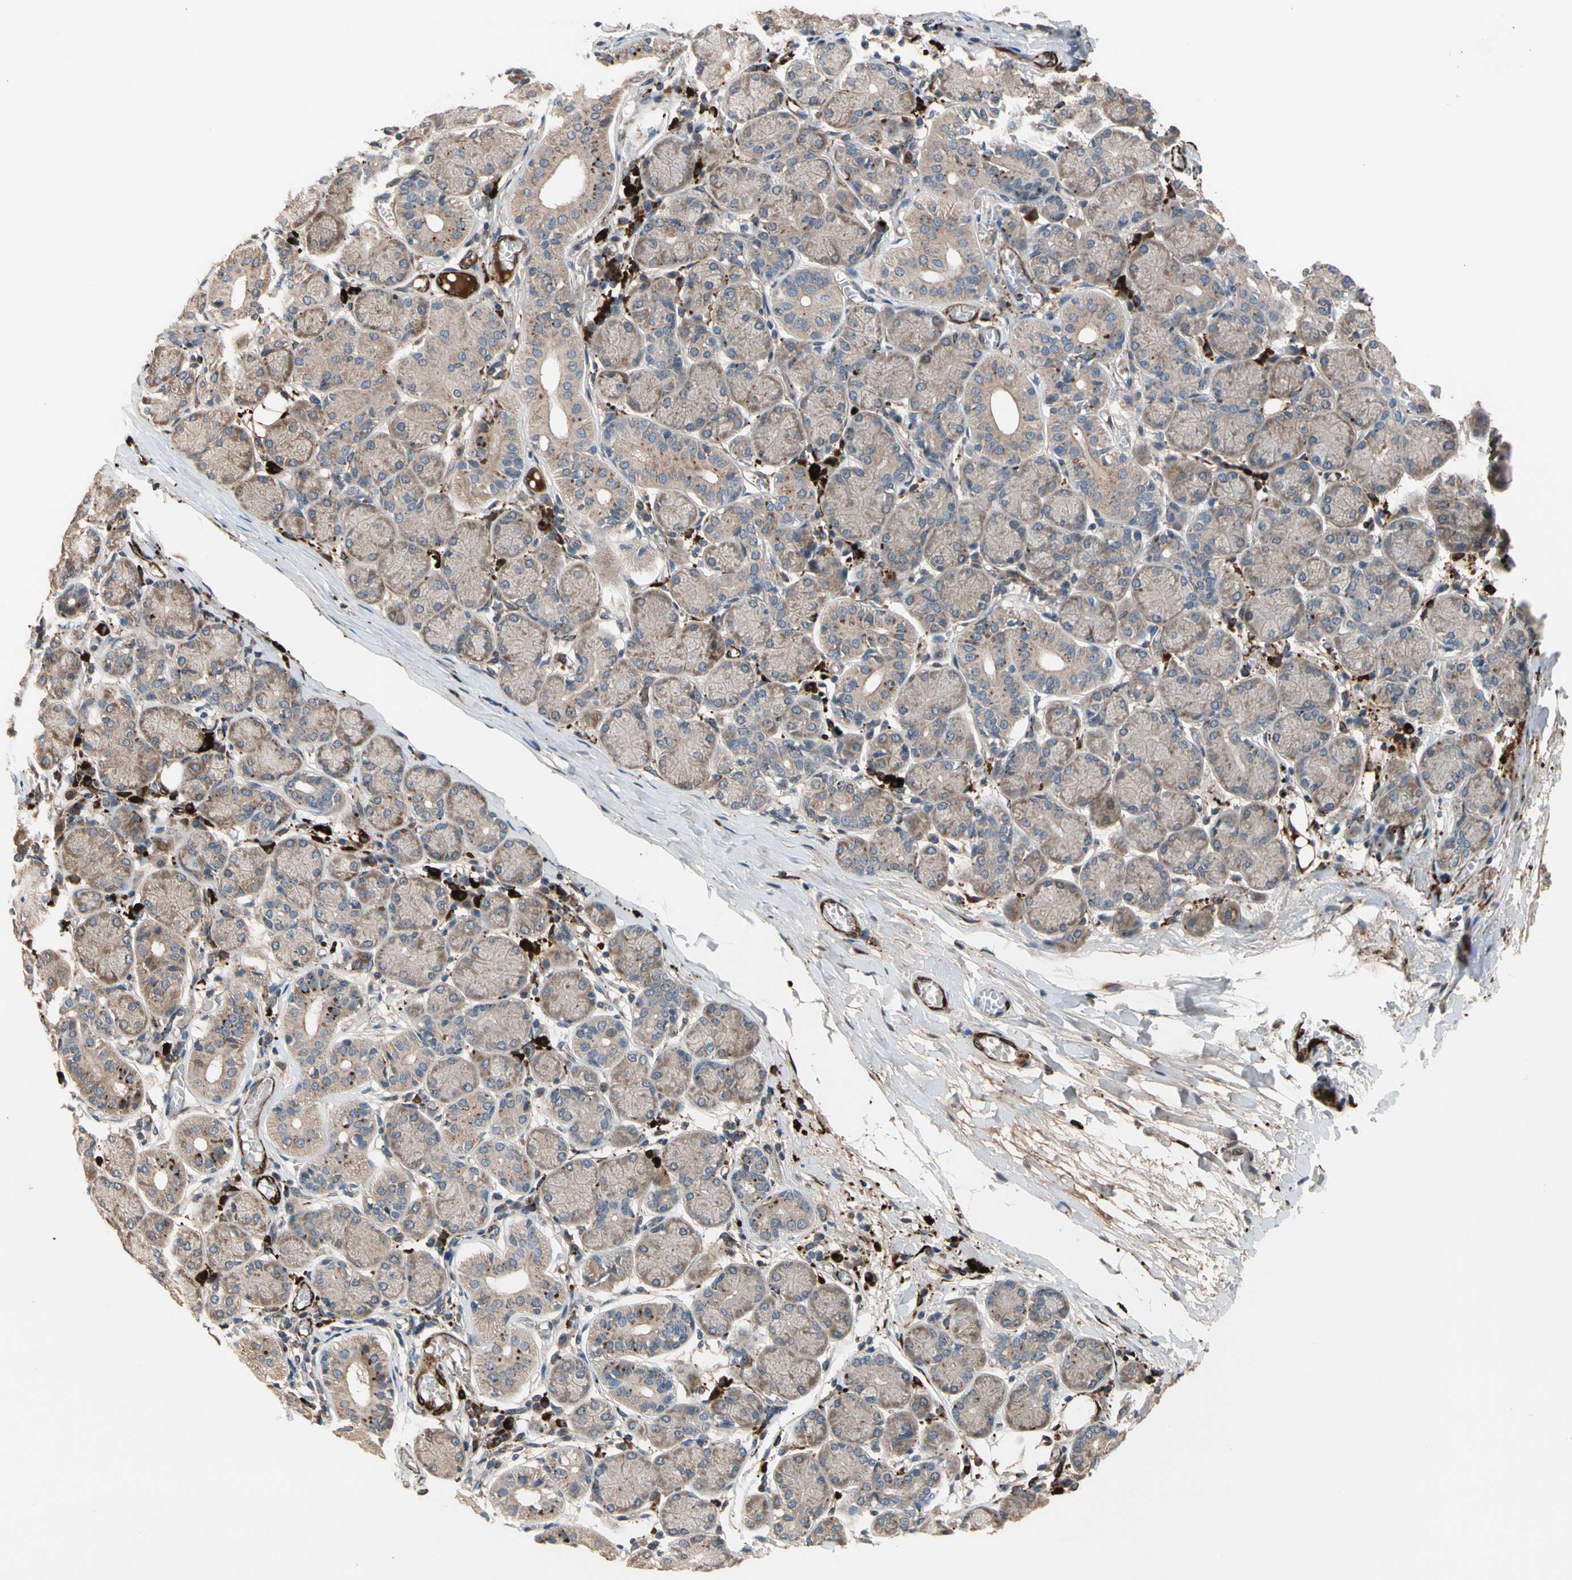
{"staining": {"intensity": "moderate", "quantity": "25%-75%", "location": "cytoplasmic/membranous"}, "tissue": "salivary gland", "cell_type": "Glandular cells", "image_type": "normal", "snomed": [{"axis": "morphology", "description": "Normal tissue, NOS"}, {"axis": "topography", "description": "Salivary gland"}], "caption": "Immunohistochemistry (IHC) (DAB) staining of normal human salivary gland demonstrates moderate cytoplasmic/membranous protein staining in approximately 25%-75% of glandular cells.", "gene": "FGD6", "patient": {"sex": "female", "age": 24}}